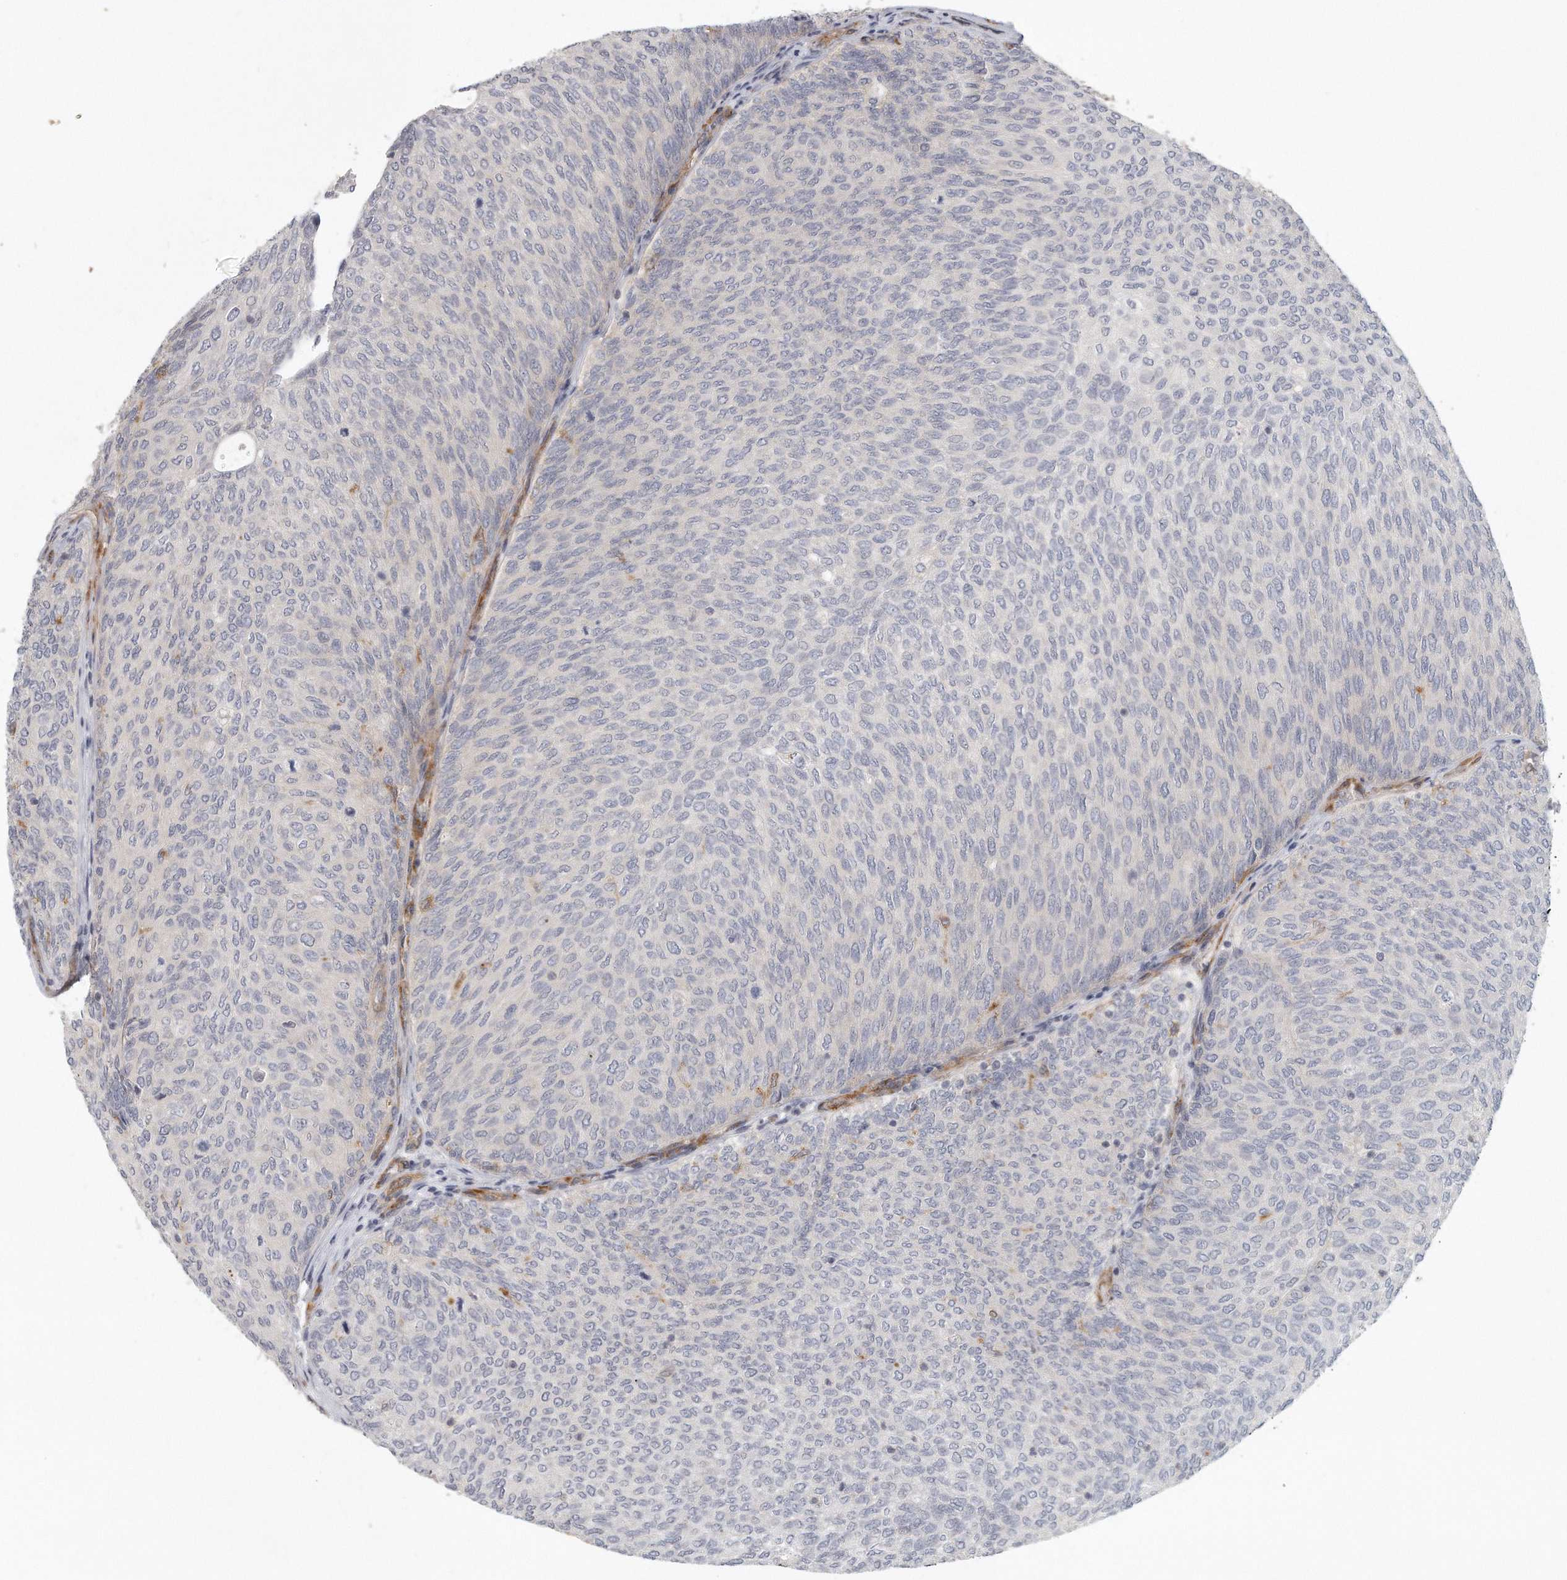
{"staining": {"intensity": "weak", "quantity": "<25%", "location": "cytoplasmic/membranous"}, "tissue": "urothelial cancer", "cell_type": "Tumor cells", "image_type": "cancer", "snomed": [{"axis": "morphology", "description": "Urothelial carcinoma, Low grade"}, {"axis": "topography", "description": "Urinary bladder"}], "caption": "Protein analysis of low-grade urothelial carcinoma displays no significant positivity in tumor cells. (Immunohistochemistry (ihc), brightfield microscopy, high magnification).", "gene": "MTERF4", "patient": {"sex": "female", "age": 79}}